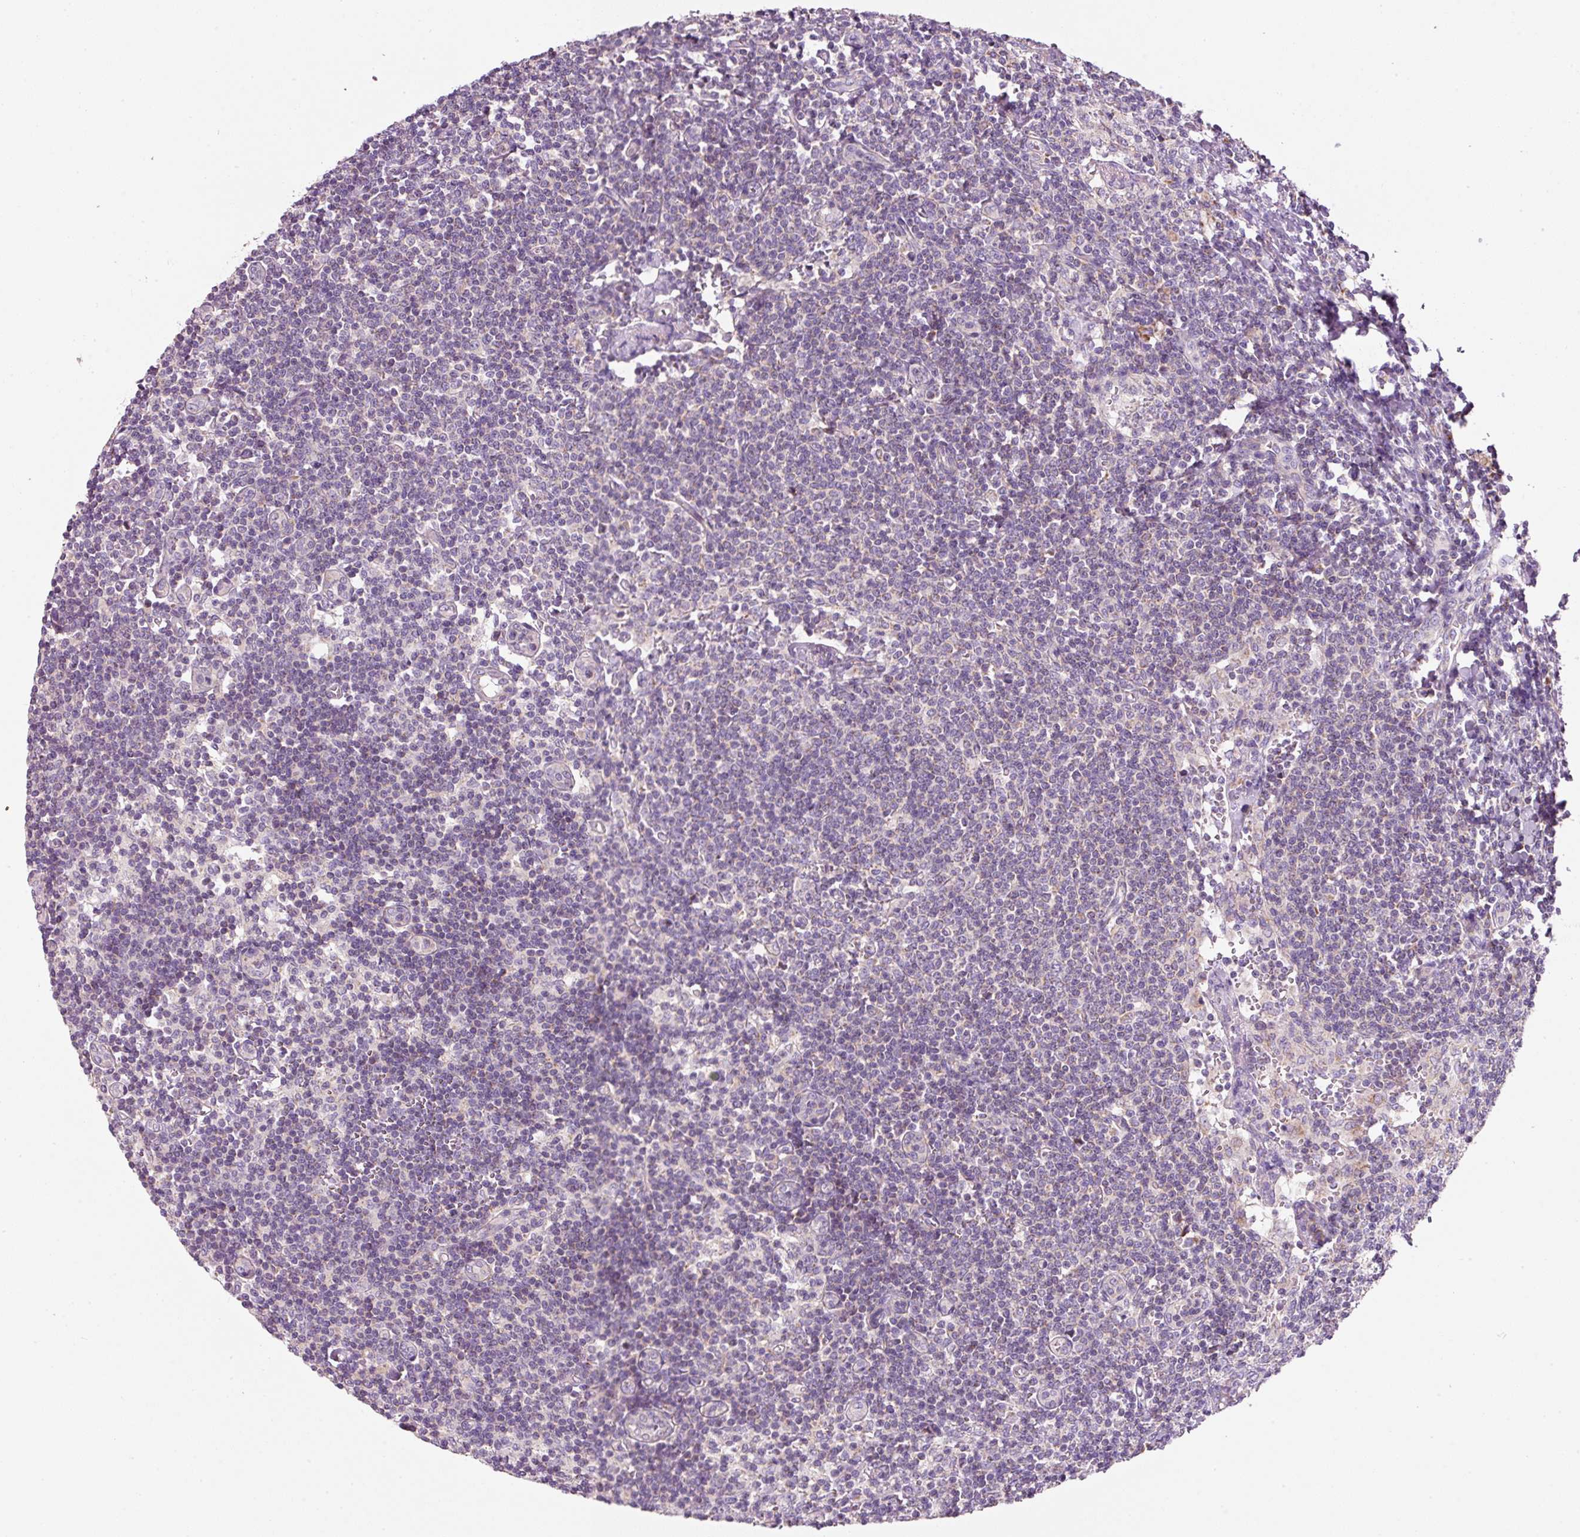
{"staining": {"intensity": "negative", "quantity": "none", "location": "none"}, "tissue": "lymph node", "cell_type": "Germinal center cells", "image_type": "normal", "snomed": [{"axis": "morphology", "description": "Normal tissue, NOS"}, {"axis": "topography", "description": "Lymph node"}], "caption": "Immunohistochemical staining of normal human lymph node exhibits no significant staining in germinal center cells. (Immunohistochemistry, brightfield microscopy, high magnification).", "gene": "NDUFA1", "patient": {"sex": "female", "age": 59}}